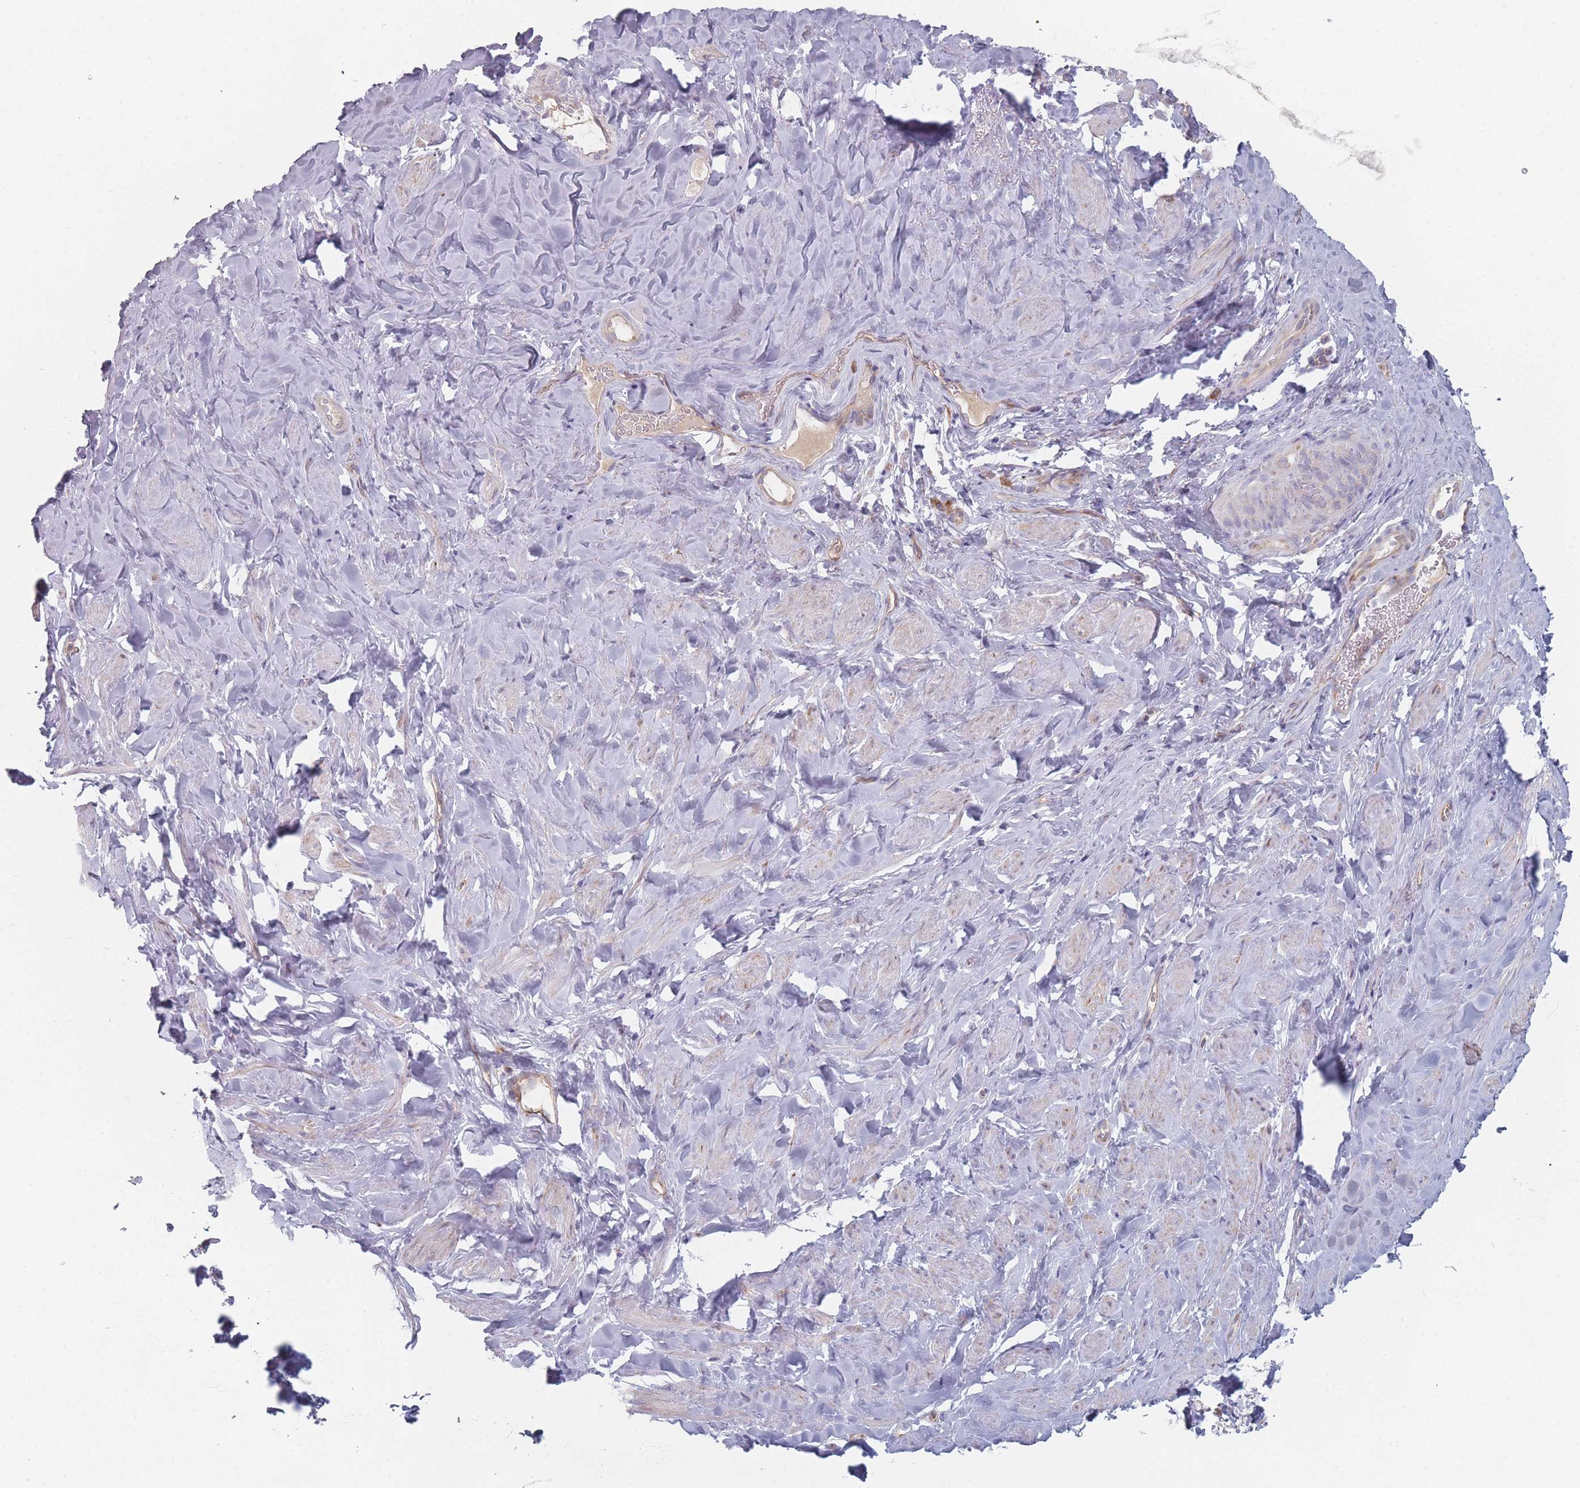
{"staining": {"intensity": "moderate", "quantity": "<25%", "location": "cytoplasmic/membranous"}, "tissue": "smooth muscle", "cell_type": "Smooth muscle cells", "image_type": "normal", "snomed": [{"axis": "morphology", "description": "Normal tissue, NOS"}, {"axis": "topography", "description": "Smooth muscle"}, {"axis": "topography", "description": "Peripheral nerve tissue"}], "caption": "Immunohistochemical staining of normal human smooth muscle demonstrates moderate cytoplasmic/membranous protein expression in about <25% of smooth muscle cells. (DAB (3,3'-diaminobenzidine) = brown stain, brightfield microscopy at high magnification).", "gene": "CACNG5", "patient": {"sex": "male", "age": 69}}